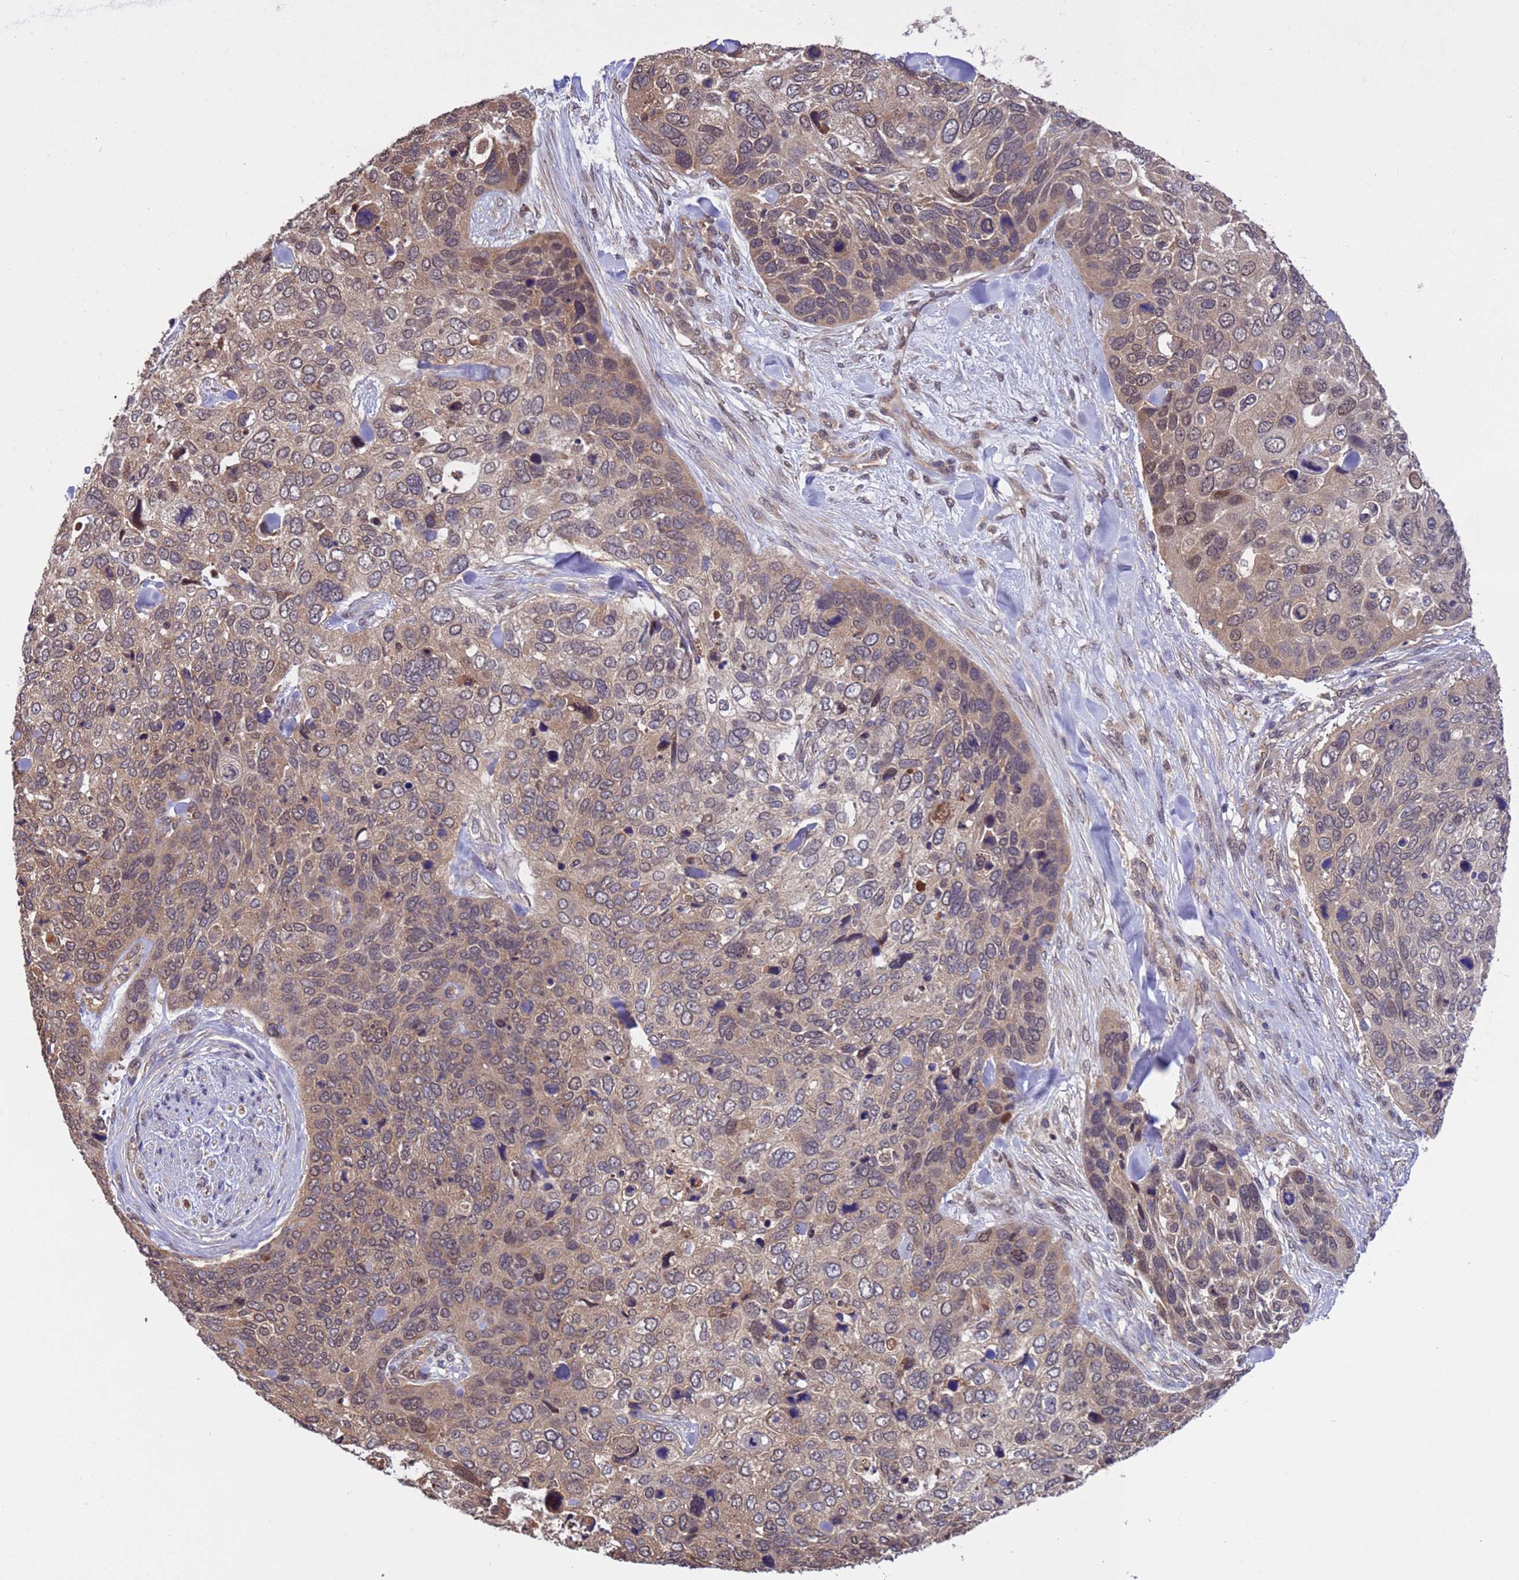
{"staining": {"intensity": "moderate", "quantity": ">75%", "location": "cytoplasmic/membranous,nuclear"}, "tissue": "skin cancer", "cell_type": "Tumor cells", "image_type": "cancer", "snomed": [{"axis": "morphology", "description": "Basal cell carcinoma"}, {"axis": "topography", "description": "Skin"}], "caption": "About >75% of tumor cells in skin cancer (basal cell carcinoma) exhibit moderate cytoplasmic/membranous and nuclear protein positivity as visualized by brown immunohistochemical staining.", "gene": "ZFP69B", "patient": {"sex": "female", "age": 74}}